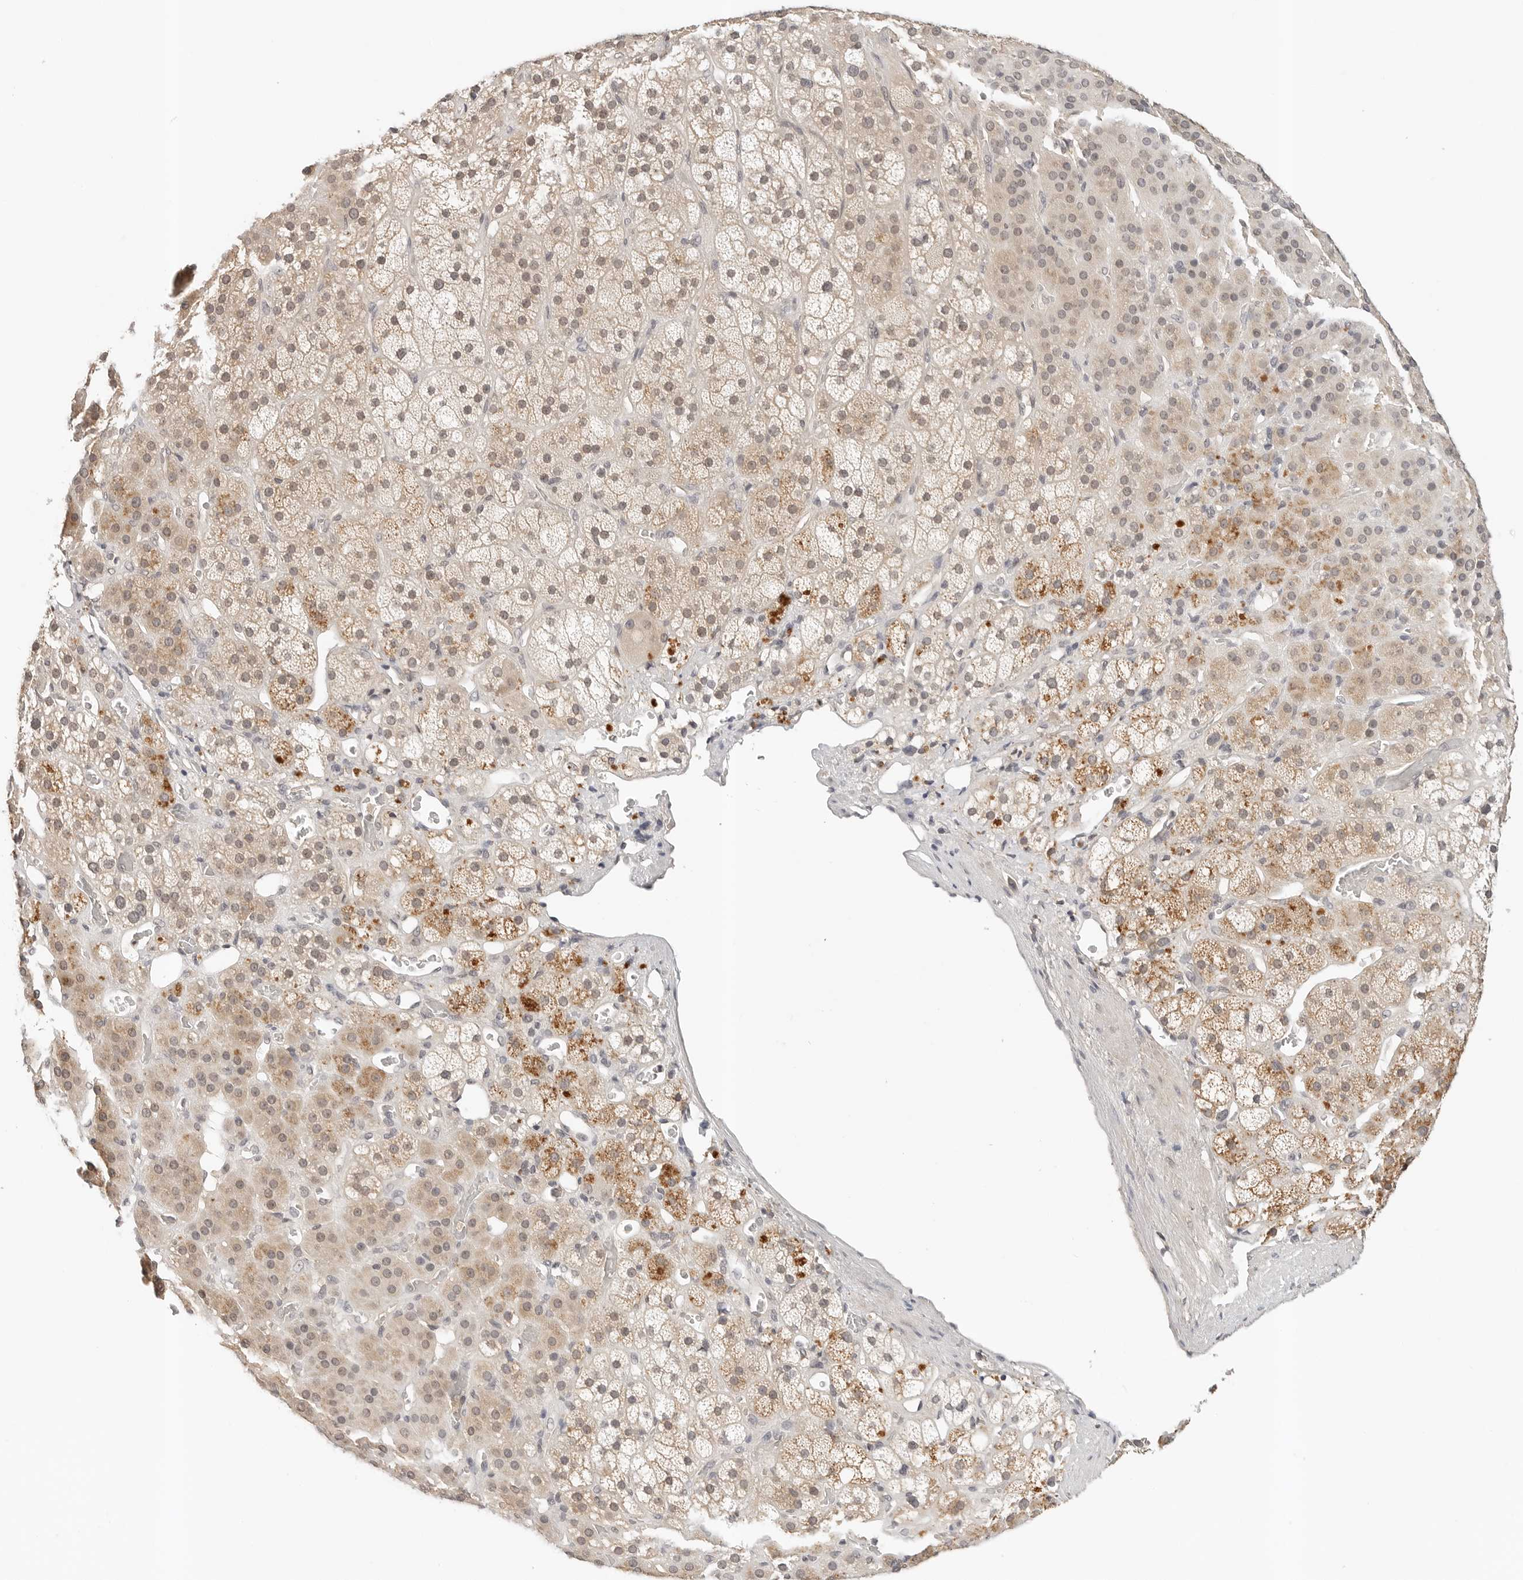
{"staining": {"intensity": "moderate", "quantity": "<25%", "location": "cytoplasmic/membranous"}, "tissue": "adrenal gland", "cell_type": "Glandular cells", "image_type": "normal", "snomed": [{"axis": "morphology", "description": "Normal tissue, NOS"}, {"axis": "topography", "description": "Adrenal gland"}], "caption": "Protein staining of benign adrenal gland shows moderate cytoplasmic/membranous positivity in about <25% of glandular cells.", "gene": "IL24", "patient": {"sex": "male", "age": 57}}